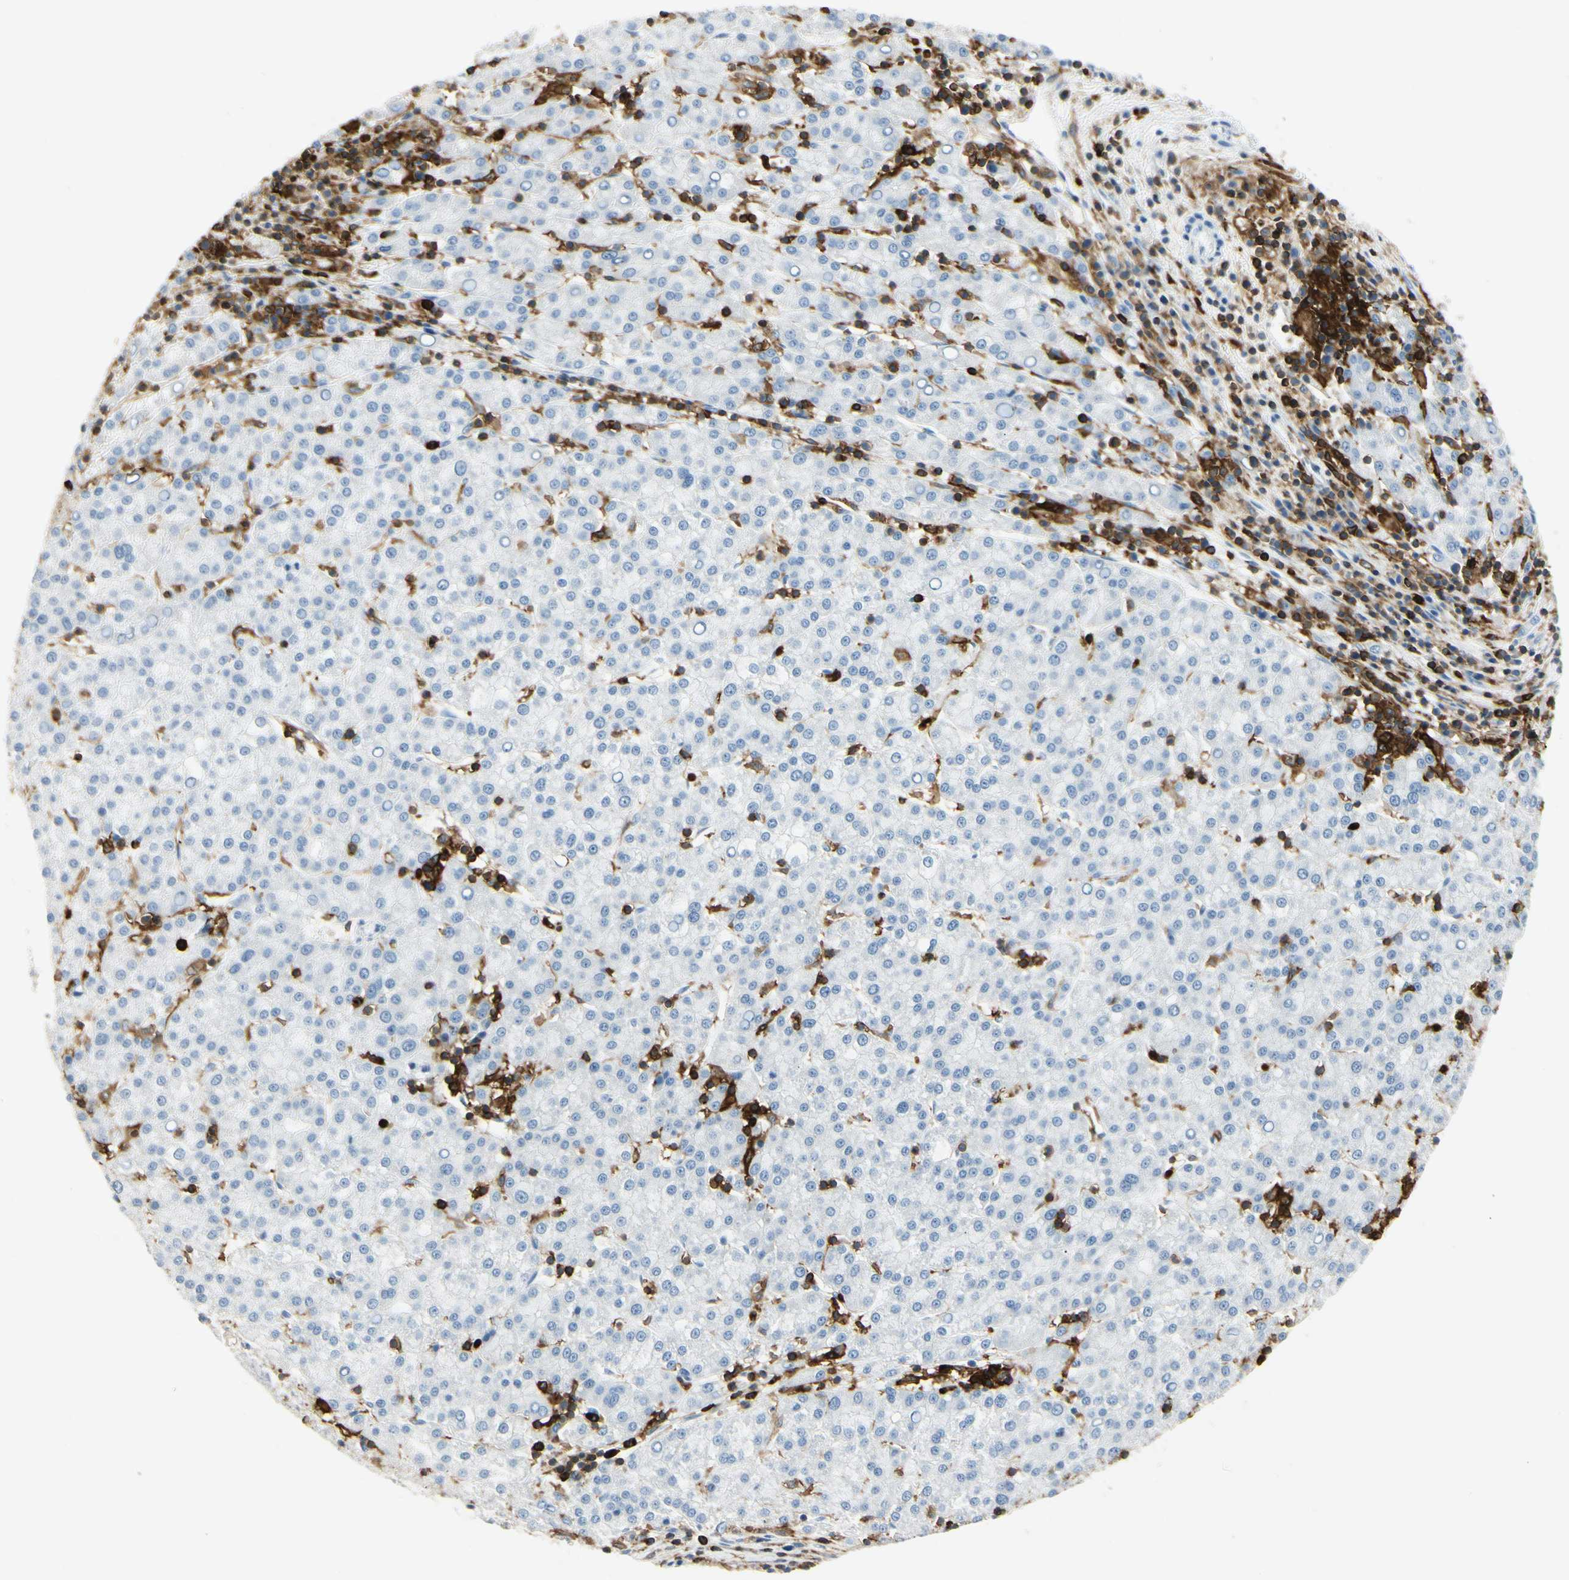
{"staining": {"intensity": "negative", "quantity": "none", "location": "none"}, "tissue": "liver cancer", "cell_type": "Tumor cells", "image_type": "cancer", "snomed": [{"axis": "morphology", "description": "Carcinoma, Hepatocellular, NOS"}, {"axis": "topography", "description": "Liver"}], "caption": "Tumor cells show no significant protein staining in liver cancer.", "gene": "ITGB2", "patient": {"sex": "female", "age": 58}}